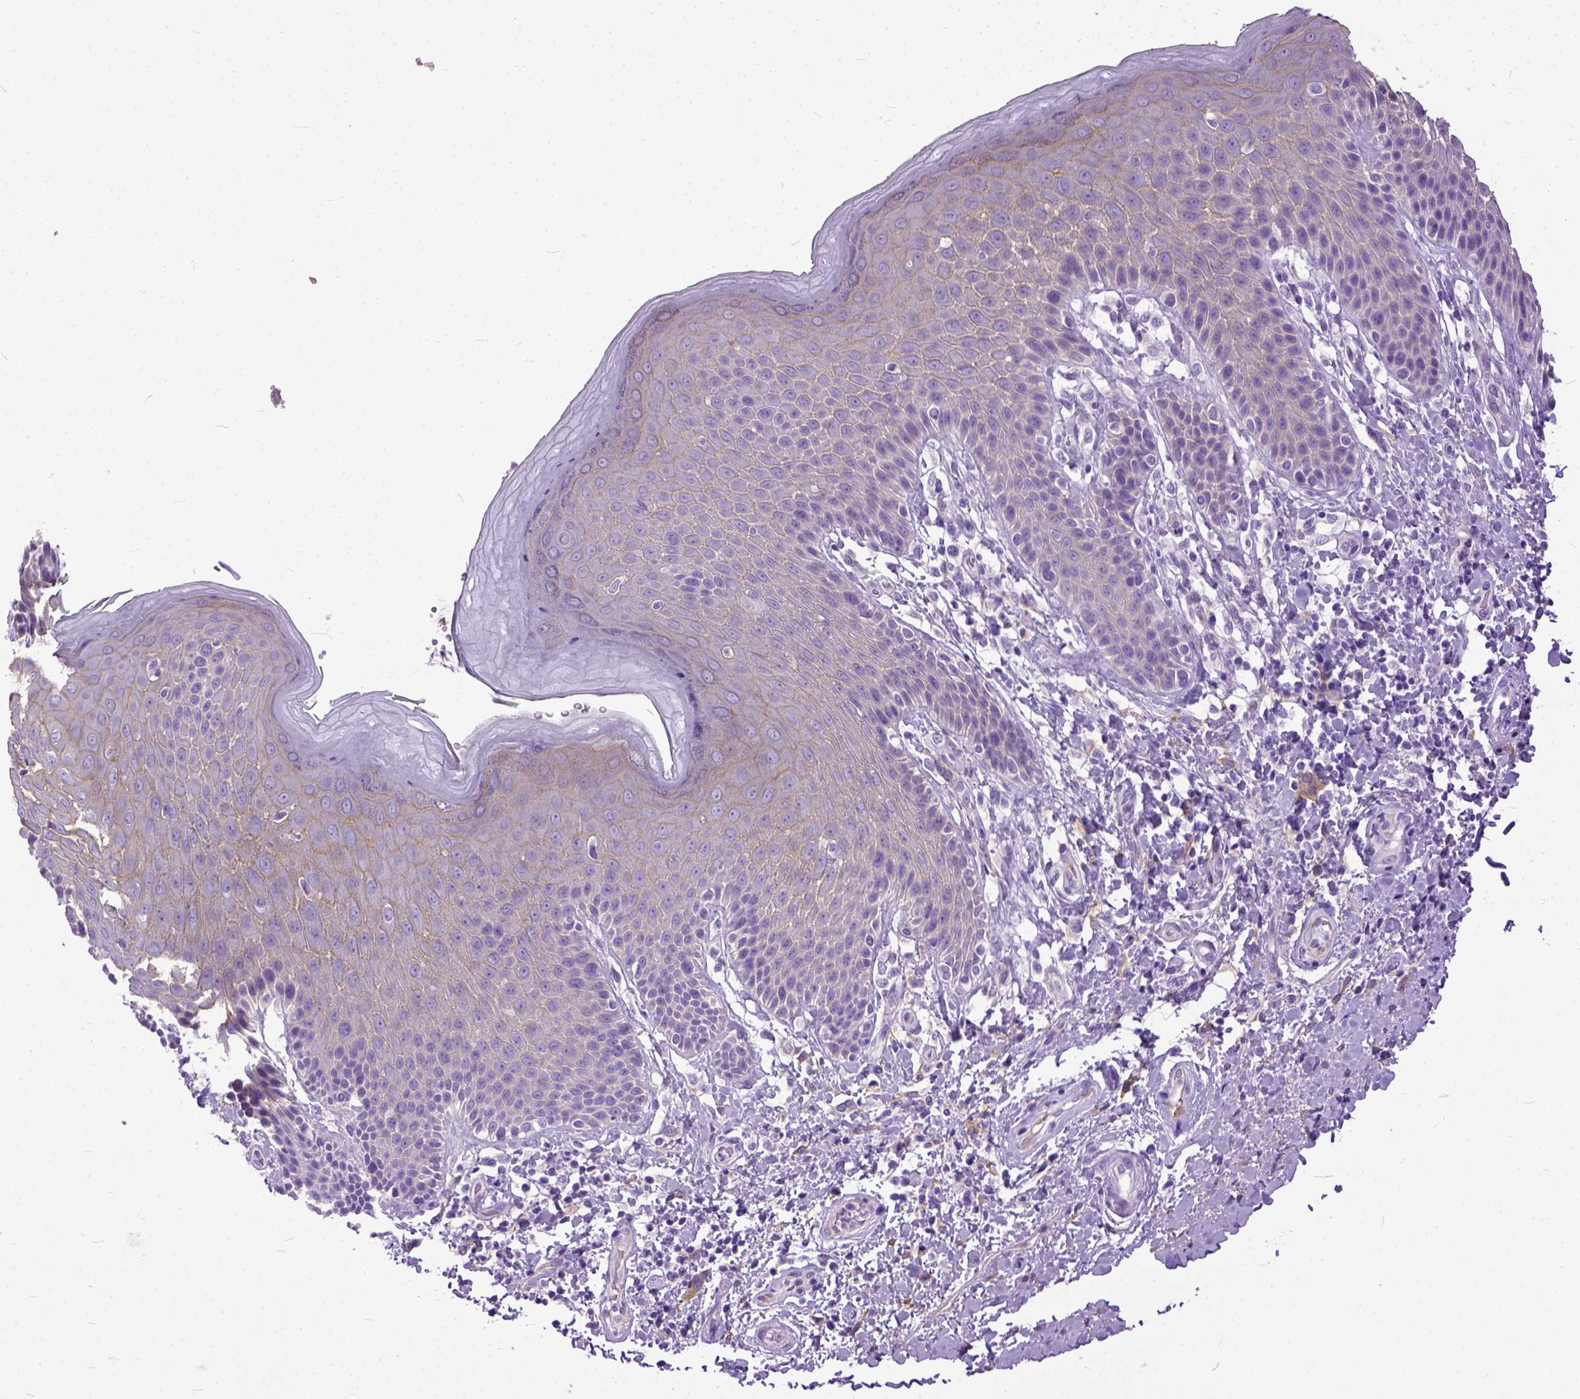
{"staining": {"intensity": "negative", "quantity": "none", "location": "none"}, "tissue": "skin", "cell_type": "Epidermal cells", "image_type": "normal", "snomed": [{"axis": "morphology", "description": "Normal tissue, NOS"}, {"axis": "topography", "description": "Anal"}, {"axis": "topography", "description": "Peripheral nerve tissue"}], "caption": "Protein analysis of benign skin exhibits no significant positivity in epidermal cells.", "gene": "PPL", "patient": {"sex": "male", "age": 51}}